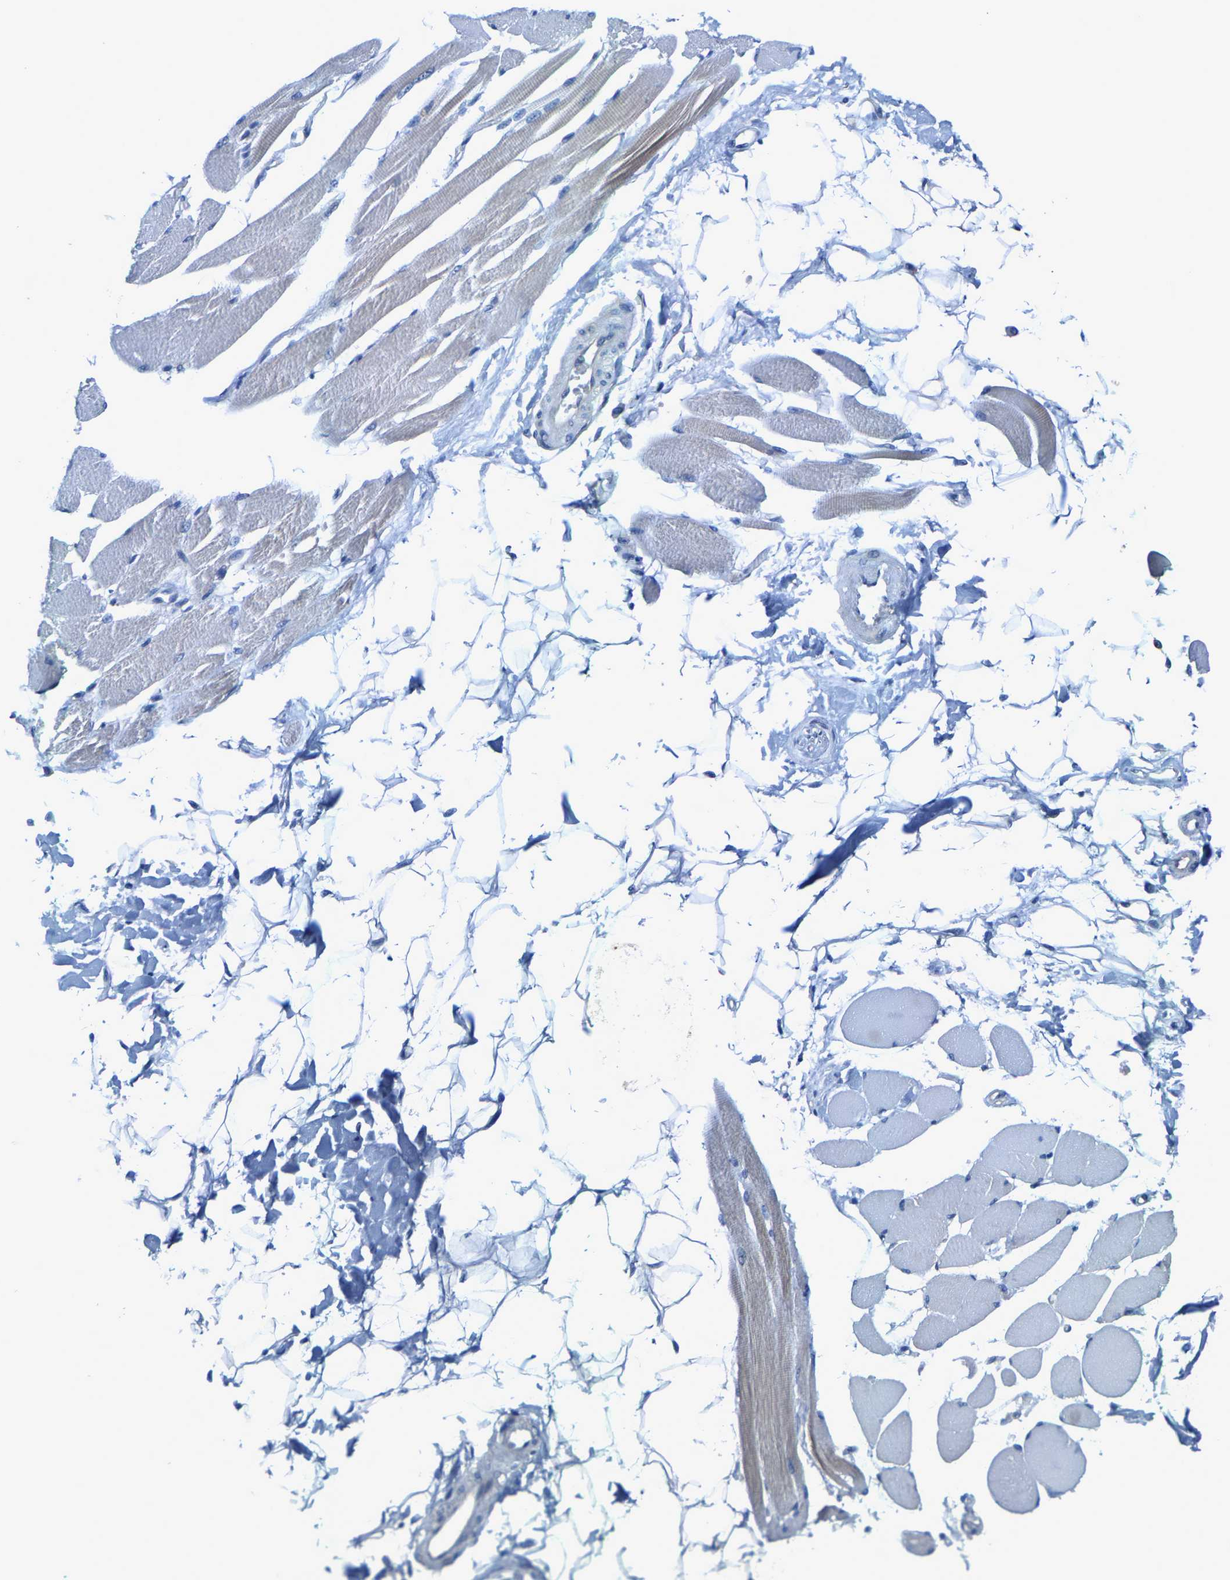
{"staining": {"intensity": "weak", "quantity": "<25%", "location": "cytoplasmic/membranous"}, "tissue": "skeletal muscle", "cell_type": "Myocytes", "image_type": "normal", "snomed": [{"axis": "morphology", "description": "Normal tissue, NOS"}, {"axis": "topography", "description": "Skeletal muscle"}, {"axis": "topography", "description": "Peripheral nerve tissue"}], "caption": "Immunohistochemistry of benign human skeletal muscle displays no staining in myocytes. The staining was performed using DAB (3,3'-diaminobenzidine) to visualize the protein expression in brown, while the nuclei were stained in blue with hematoxylin (Magnification: 20x).", "gene": "DSCAM", "patient": {"sex": "female", "age": 84}}